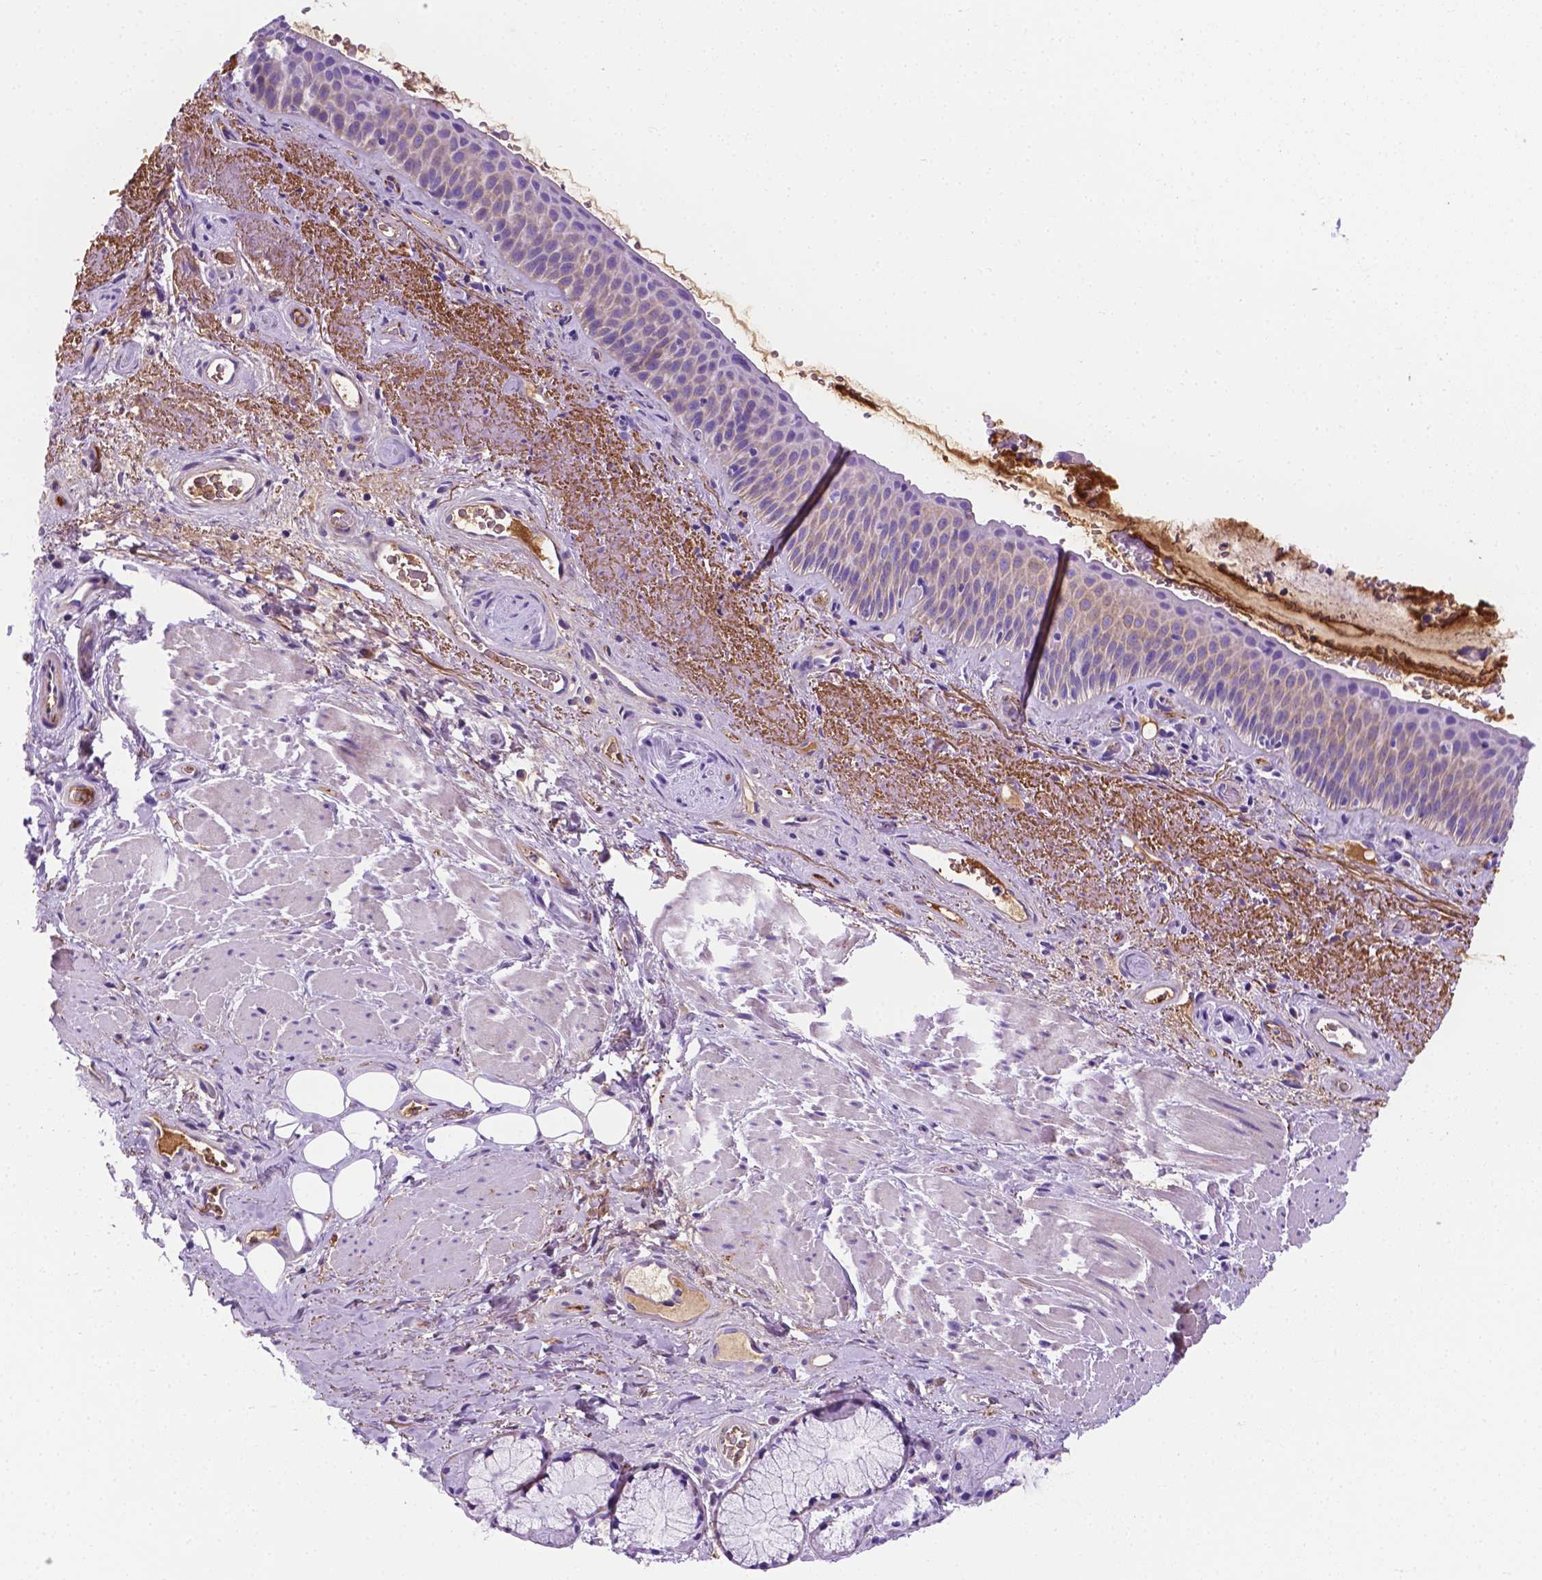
{"staining": {"intensity": "weak", "quantity": "25%-75%", "location": "cytoplasmic/membranous"}, "tissue": "bronchus", "cell_type": "Respiratory epithelial cells", "image_type": "normal", "snomed": [{"axis": "morphology", "description": "Normal tissue, NOS"}, {"axis": "topography", "description": "Bronchus"}], "caption": "Bronchus stained with IHC shows weak cytoplasmic/membranous positivity in about 25%-75% of respiratory epithelial cells.", "gene": "APOE", "patient": {"sex": "male", "age": 48}}